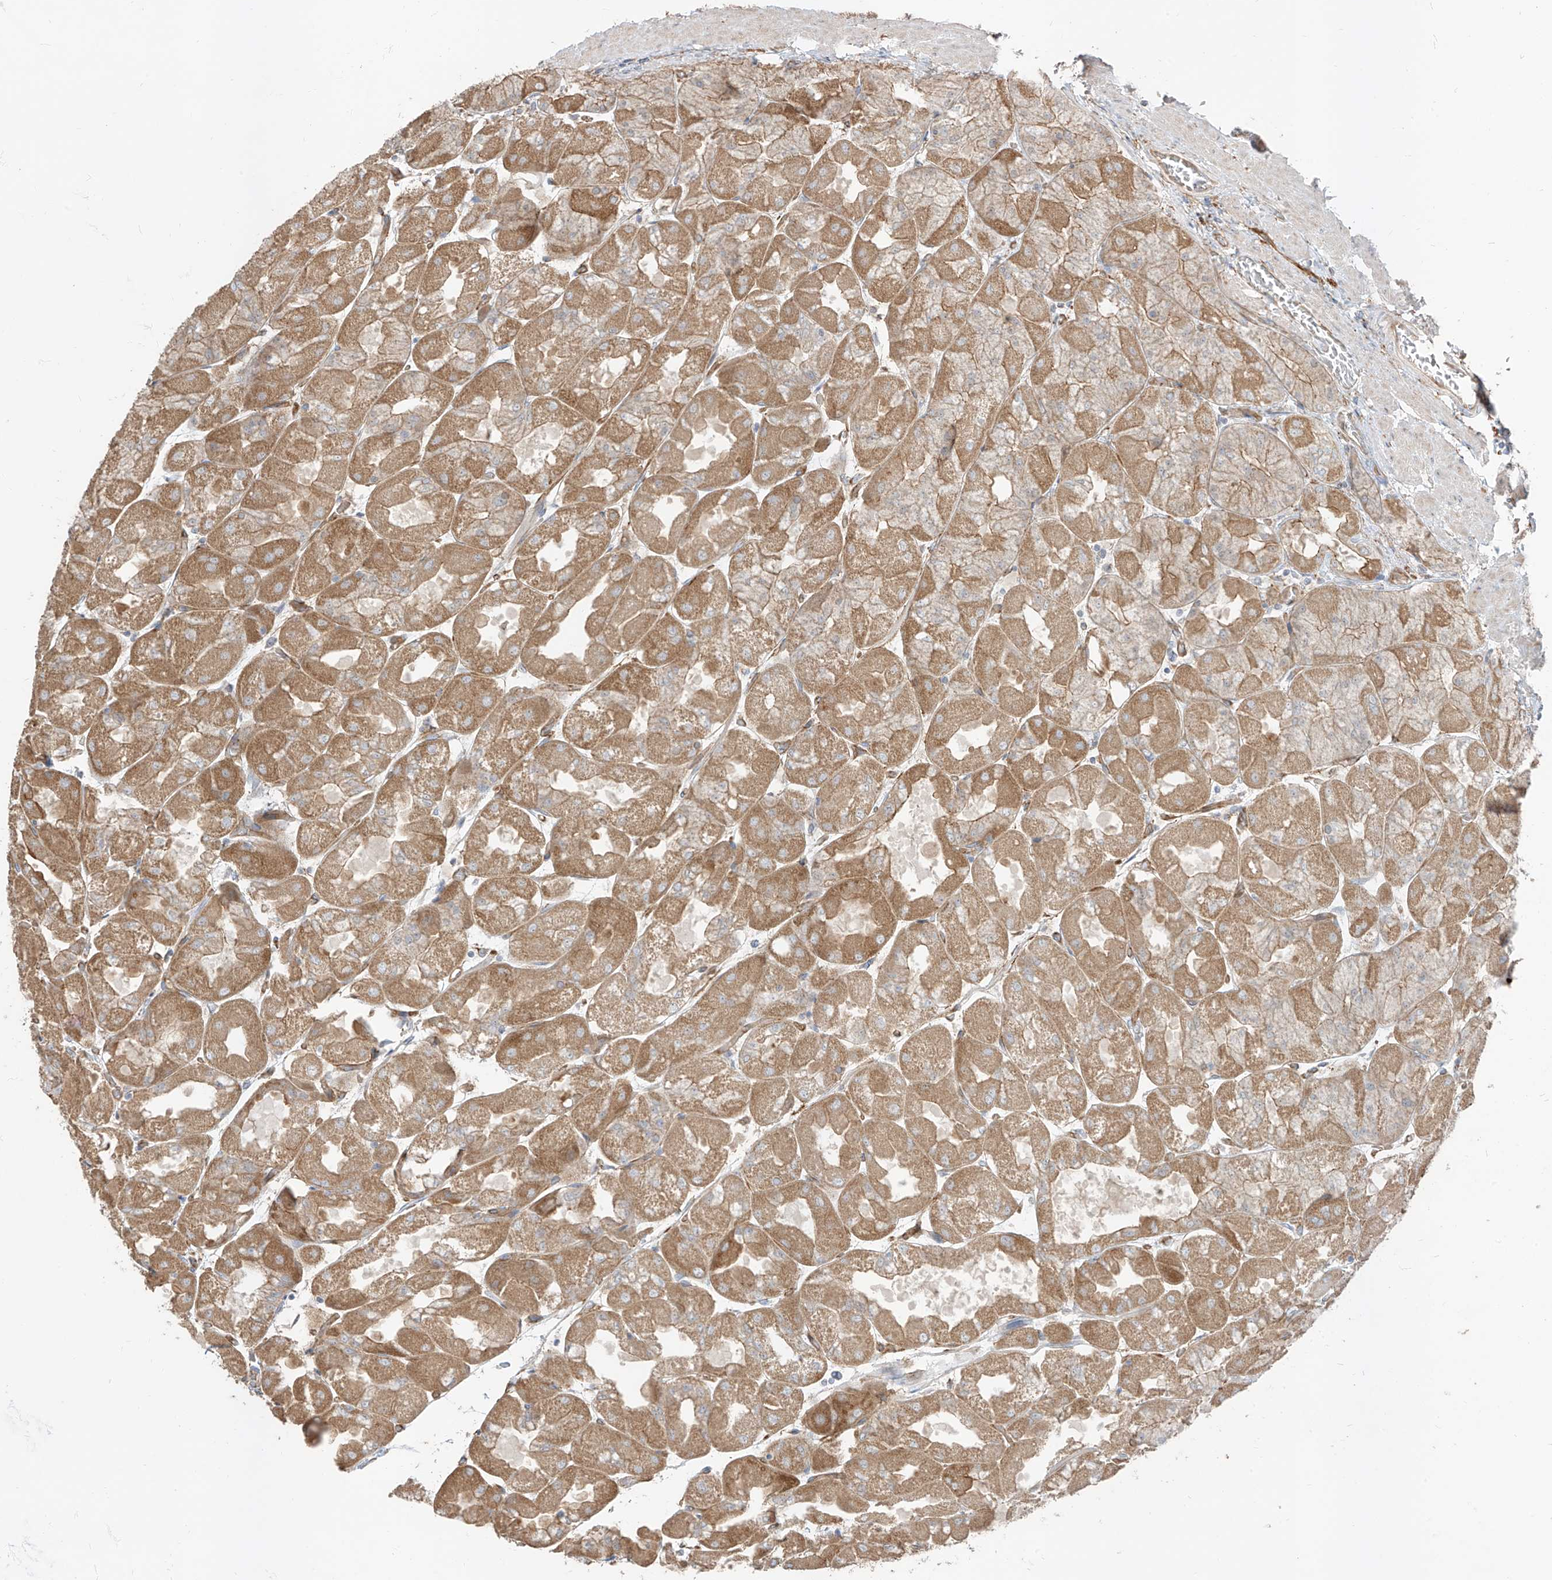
{"staining": {"intensity": "moderate", "quantity": ">75%", "location": "cytoplasmic/membranous"}, "tissue": "stomach", "cell_type": "Glandular cells", "image_type": "normal", "snomed": [{"axis": "morphology", "description": "Normal tissue, NOS"}, {"axis": "topography", "description": "Stomach"}], "caption": "Moderate cytoplasmic/membranous positivity is identified in approximately >75% of glandular cells in normal stomach. The protein of interest is shown in brown color, while the nuclei are stained blue.", "gene": "EPHX4", "patient": {"sex": "female", "age": 61}}